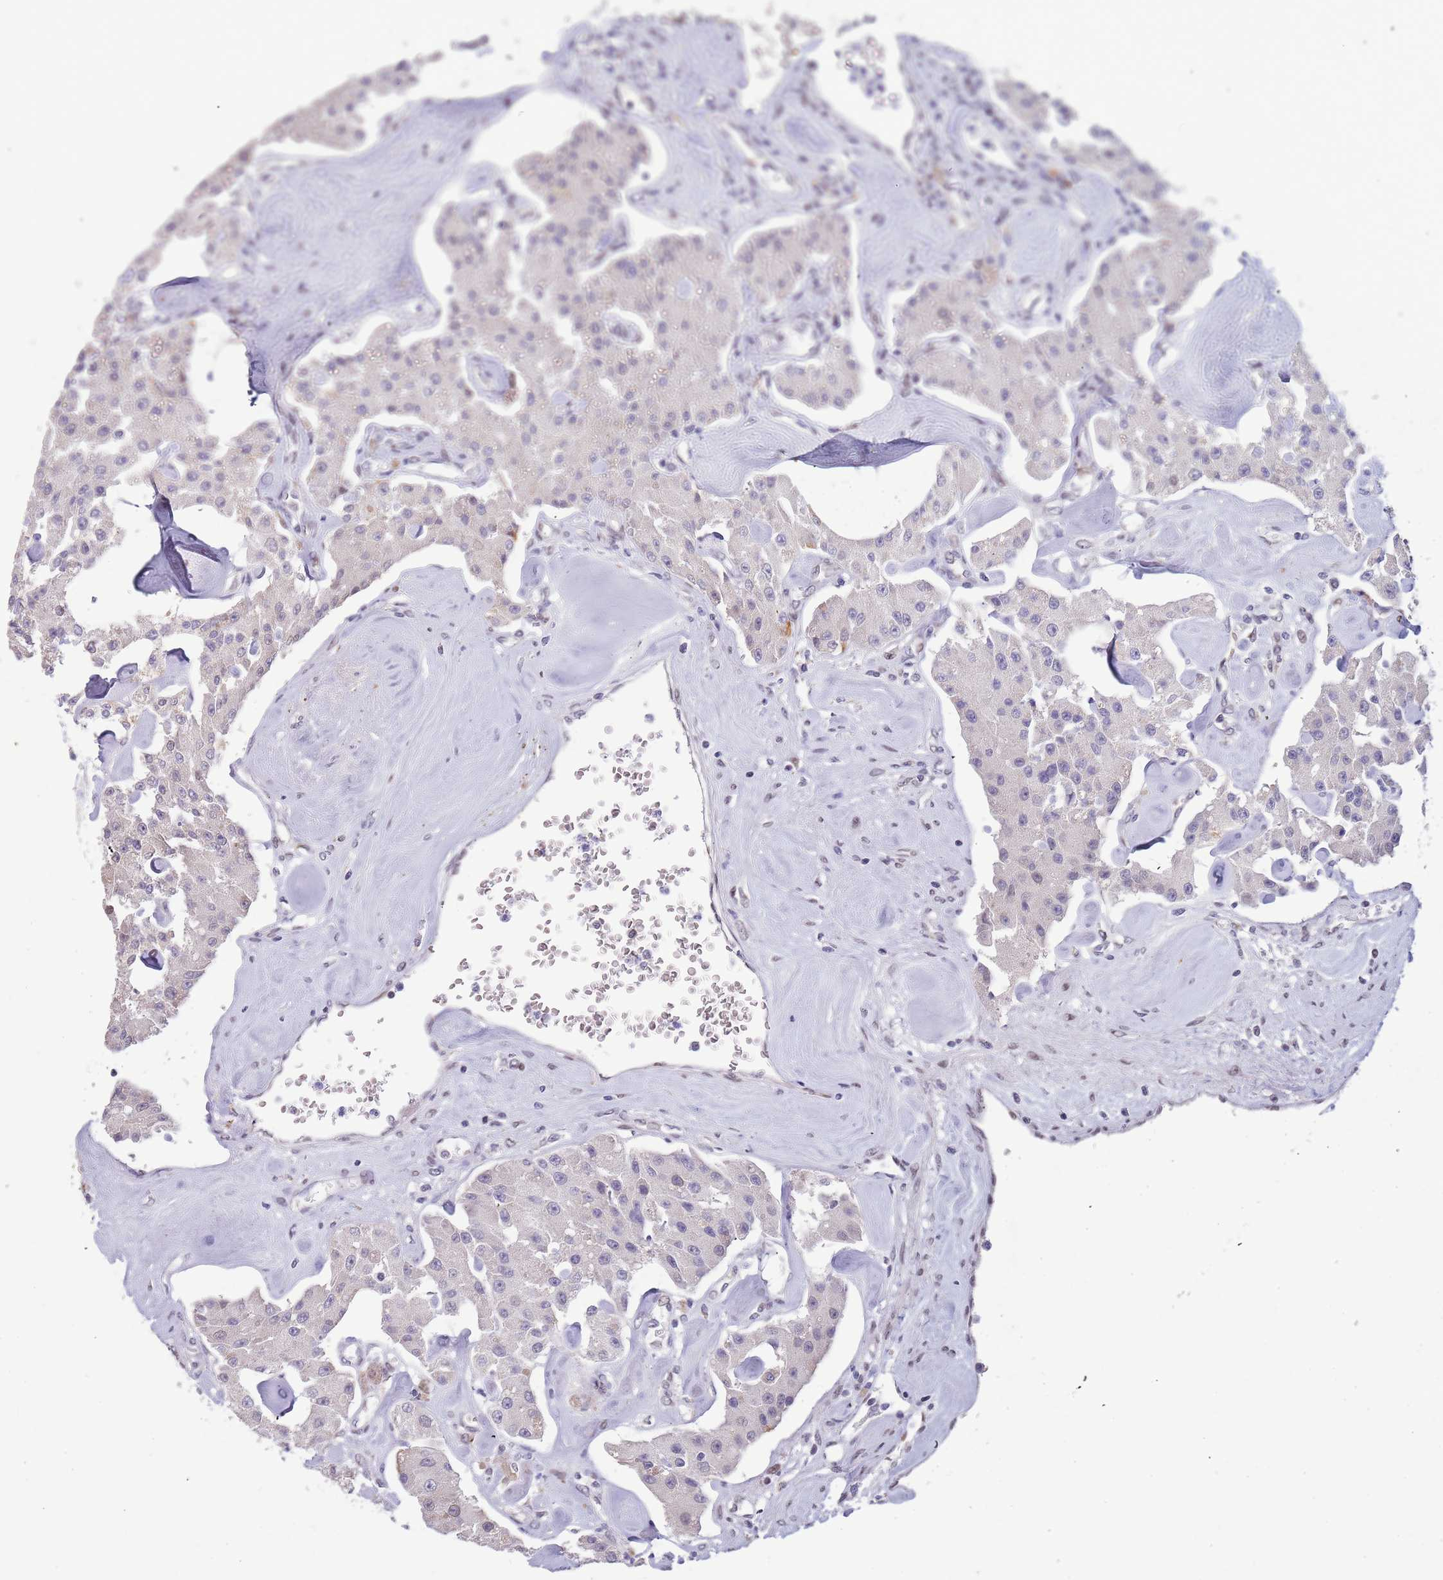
{"staining": {"intensity": "moderate", "quantity": "25%-75%", "location": "cytoplasmic/membranous,nuclear"}, "tissue": "carcinoid", "cell_type": "Tumor cells", "image_type": "cancer", "snomed": [{"axis": "morphology", "description": "Carcinoid, malignant, NOS"}, {"axis": "topography", "description": "Pancreas"}], "caption": "Tumor cells exhibit moderate cytoplasmic/membranous and nuclear positivity in about 25%-75% of cells in malignant carcinoid. Ihc stains the protein of interest in brown and the nuclei are stained blue.", "gene": "KLHDC2", "patient": {"sex": "male", "age": 41}}